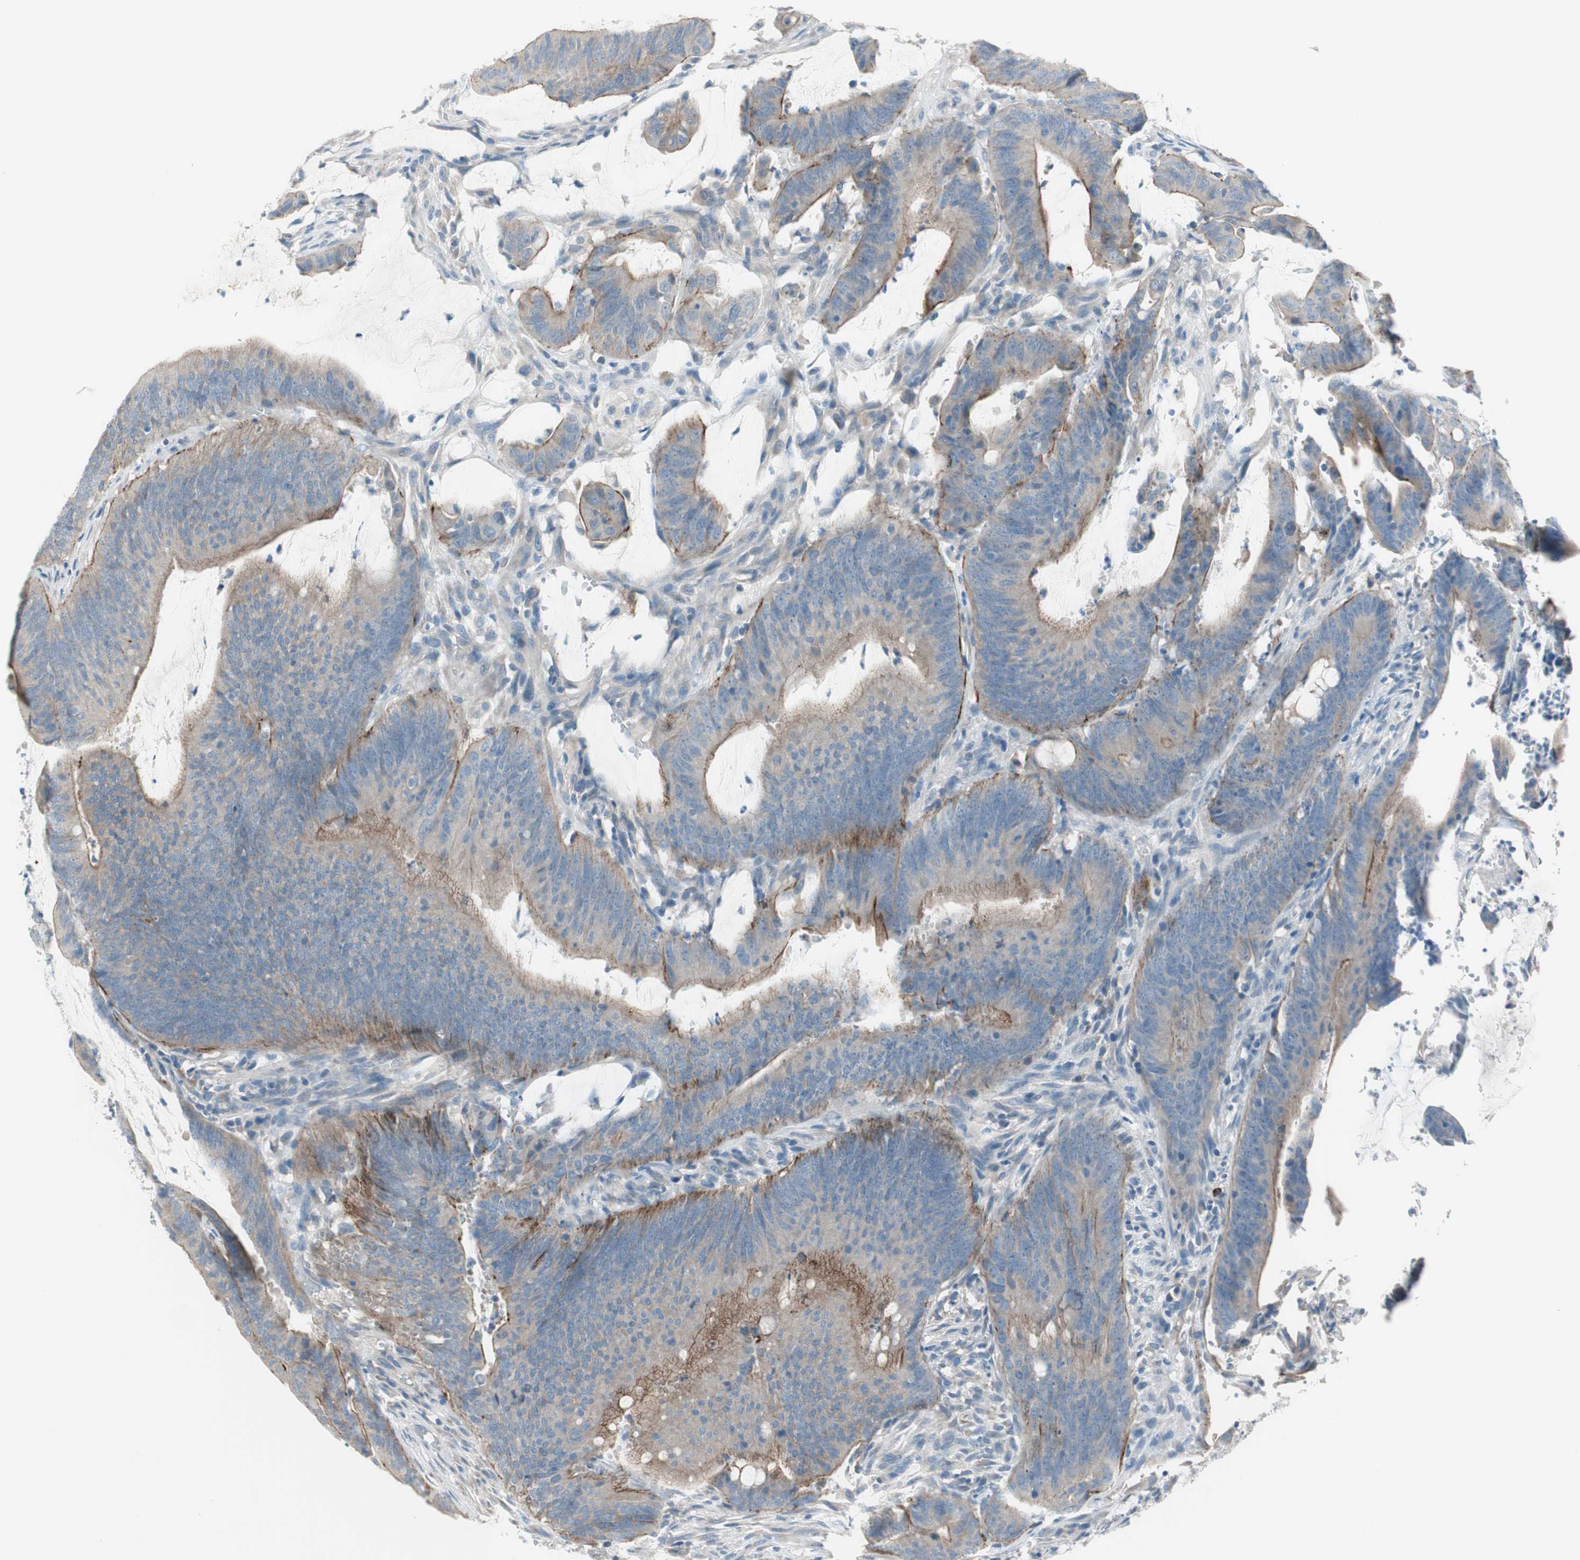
{"staining": {"intensity": "moderate", "quantity": ">75%", "location": "cytoplasmic/membranous"}, "tissue": "colorectal cancer", "cell_type": "Tumor cells", "image_type": "cancer", "snomed": [{"axis": "morphology", "description": "Adenocarcinoma, NOS"}, {"axis": "topography", "description": "Rectum"}], "caption": "Colorectal adenocarcinoma was stained to show a protein in brown. There is medium levels of moderate cytoplasmic/membranous expression in about >75% of tumor cells.", "gene": "PRRG4", "patient": {"sex": "female", "age": 66}}